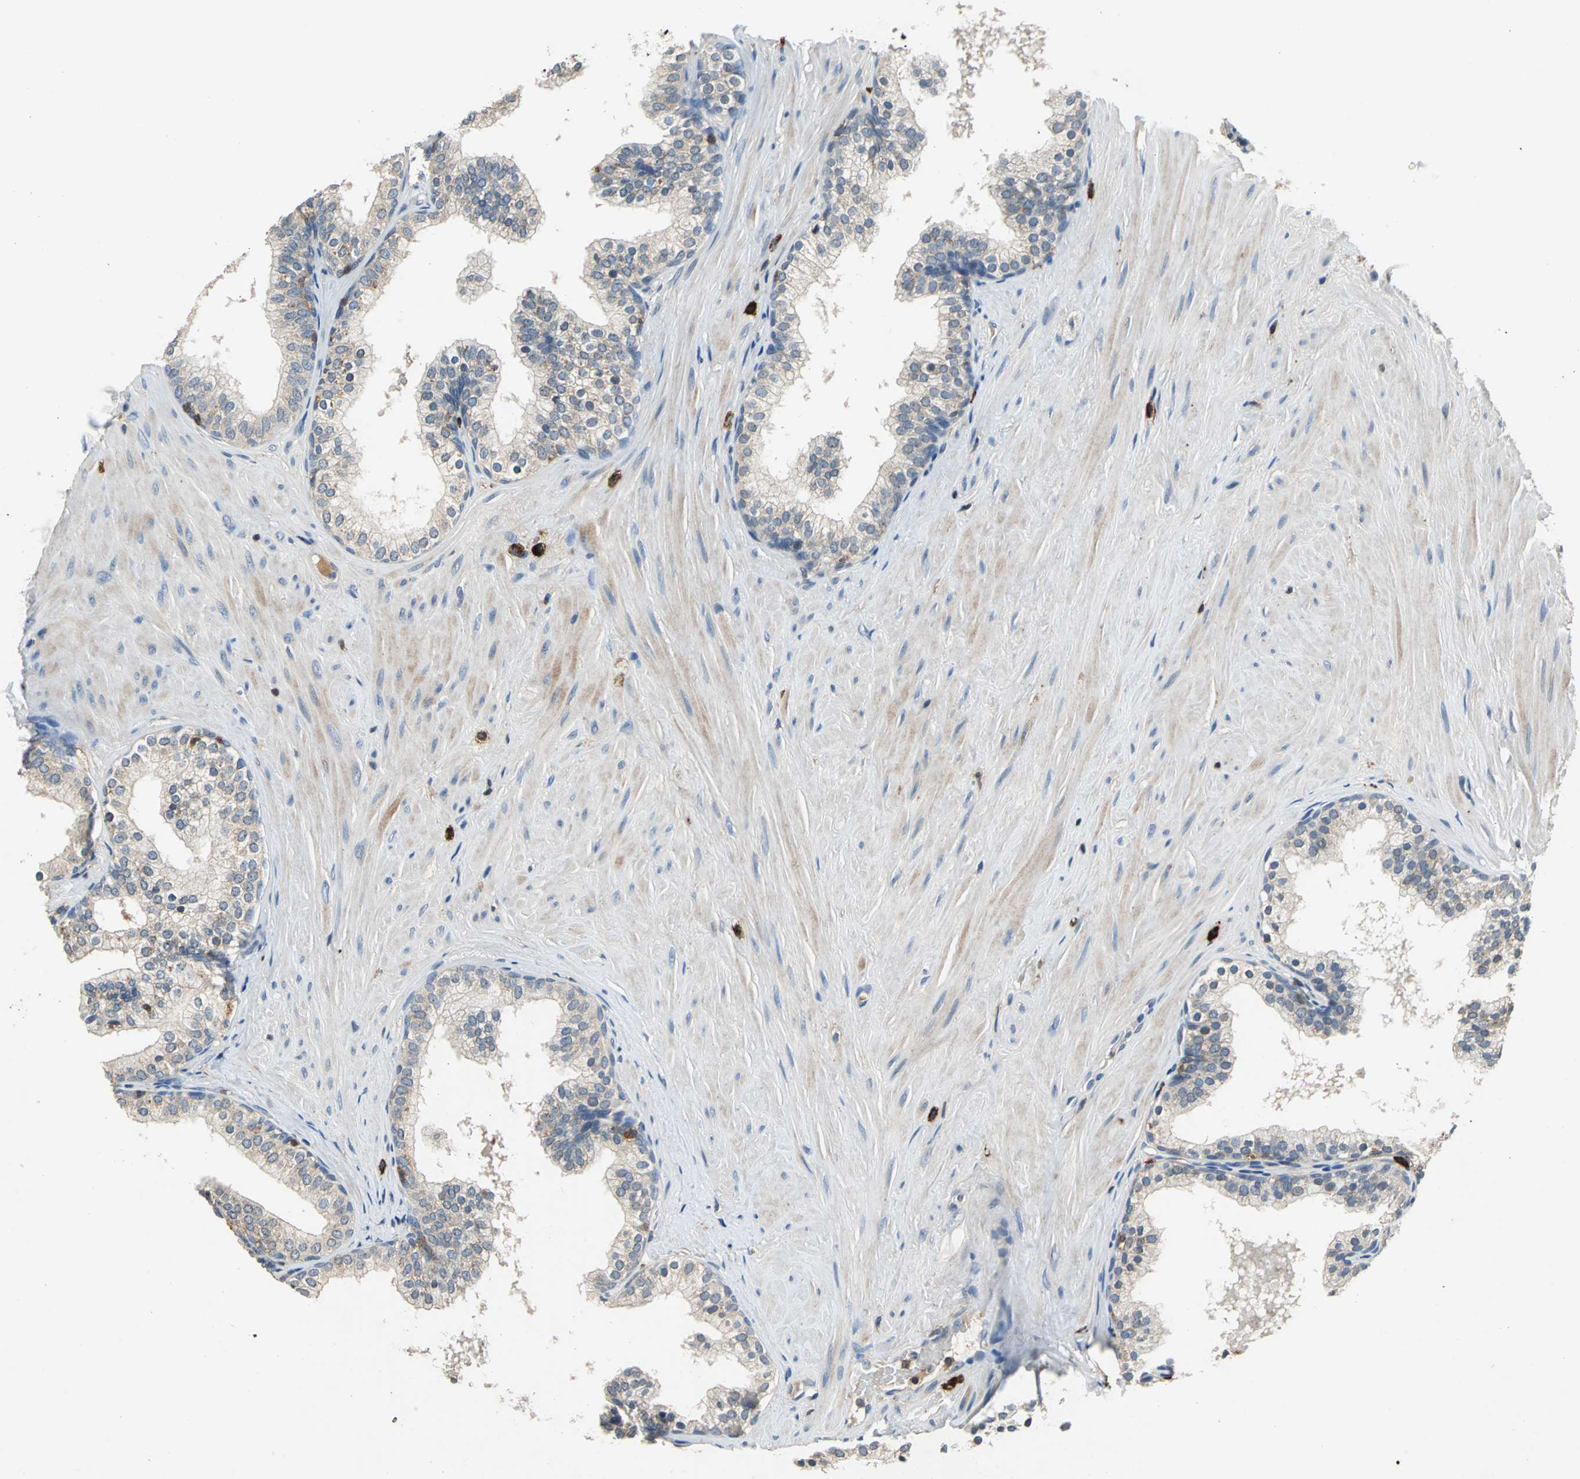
{"staining": {"intensity": "weak", "quantity": ">75%", "location": "cytoplasmic/membranous"}, "tissue": "prostate", "cell_type": "Glandular cells", "image_type": "normal", "snomed": [{"axis": "morphology", "description": "Normal tissue, NOS"}, {"axis": "topography", "description": "Prostate"}], "caption": "Protein analysis of benign prostate reveals weak cytoplasmic/membranous positivity in approximately >75% of glandular cells. Nuclei are stained in blue.", "gene": "SLC19A2", "patient": {"sex": "male", "age": 60}}